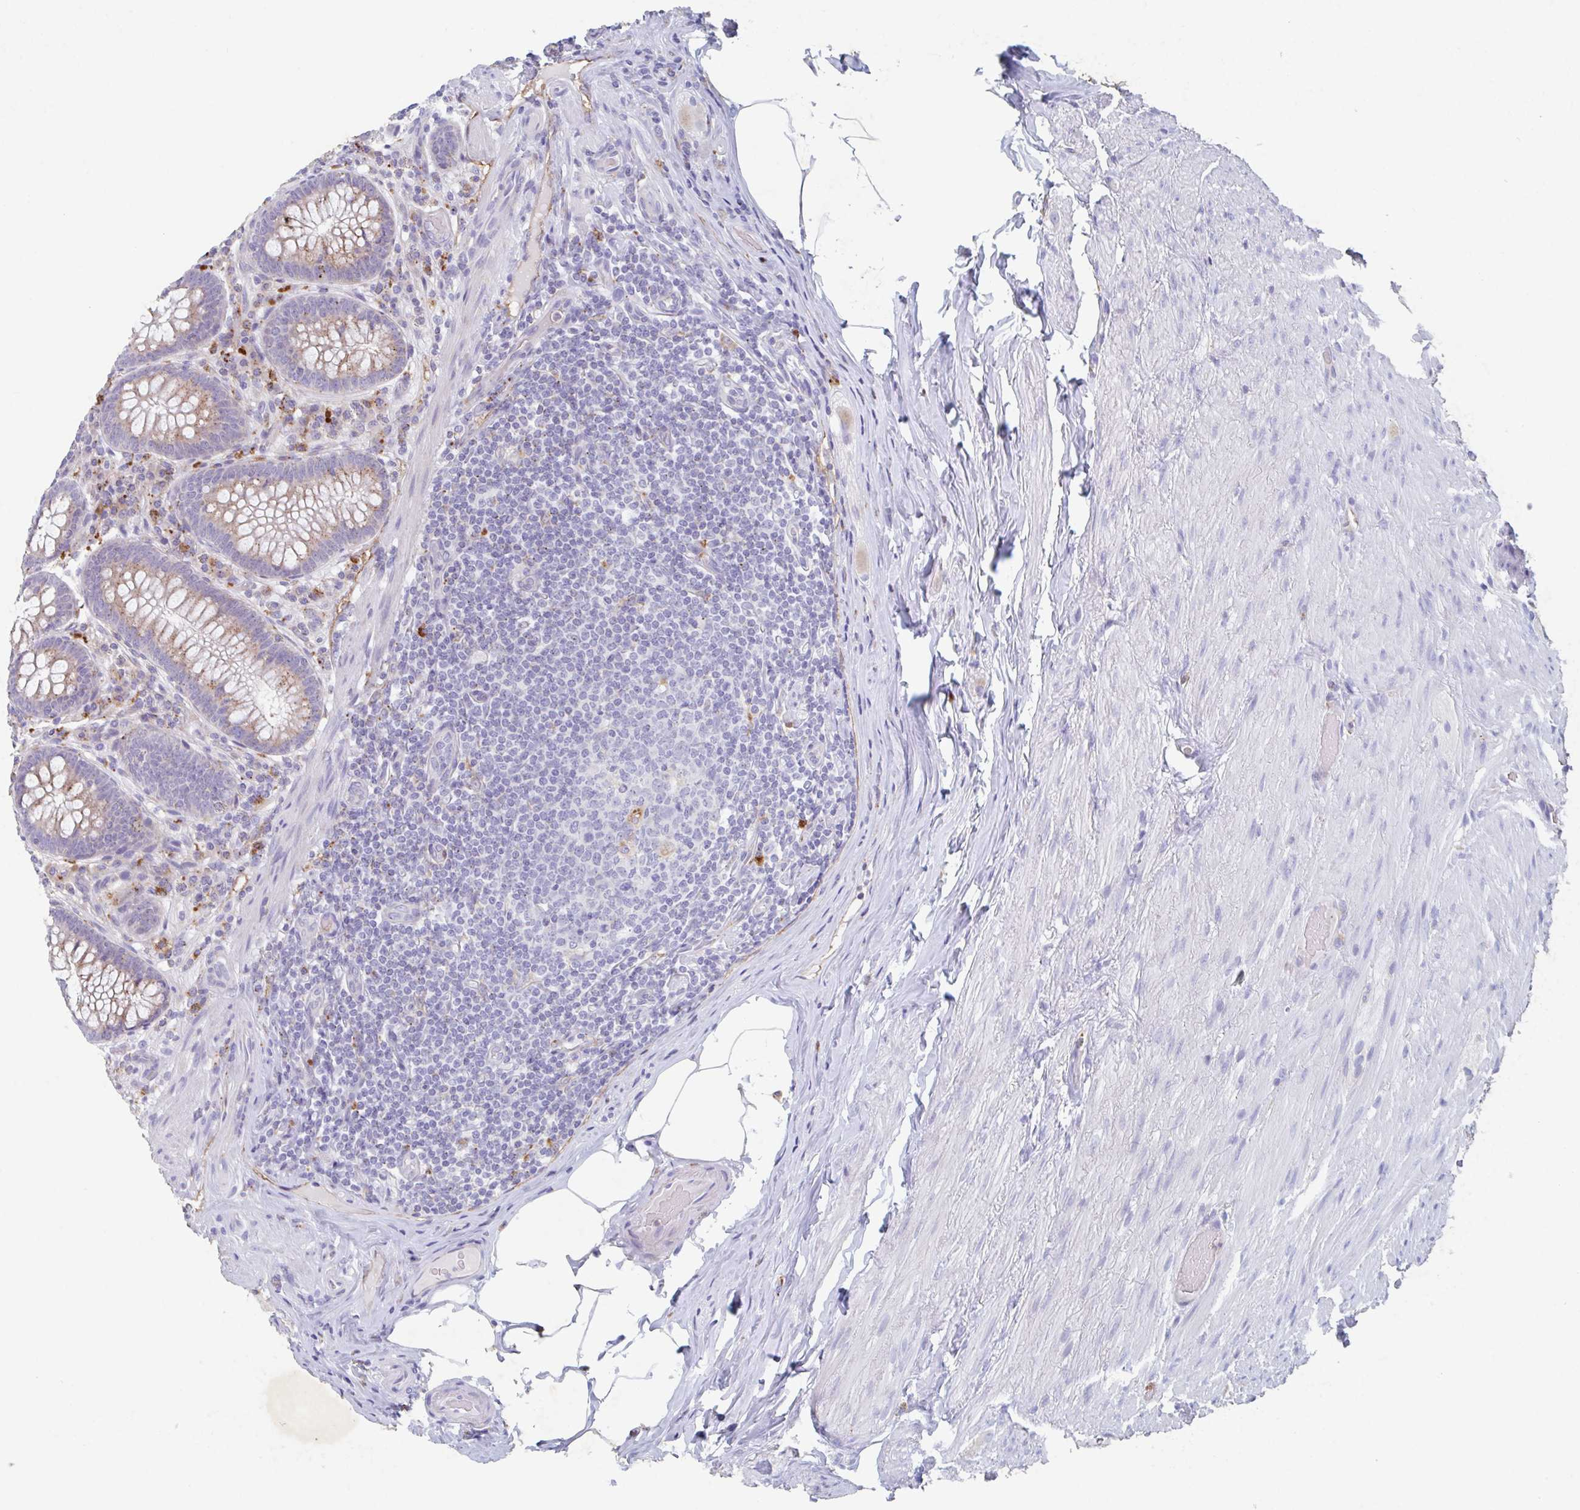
{"staining": {"intensity": "moderate", "quantity": ">75%", "location": "cytoplasmic/membranous"}, "tissue": "appendix", "cell_type": "Glandular cells", "image_type": "normal", "snomed": [{"axis": "morphology", "description": "Normal tissue, NOS"}, {"axis": "topography", "description": "Appendix"}], "caption": "Moderate cytoplasmic/membranous positivity for a protein is seen in about >75% of glandular cells of benign appendix using immunohistochemistry (IHC).", "gene": "MANBA", "patient": {"sex": "male", "age": 71}}